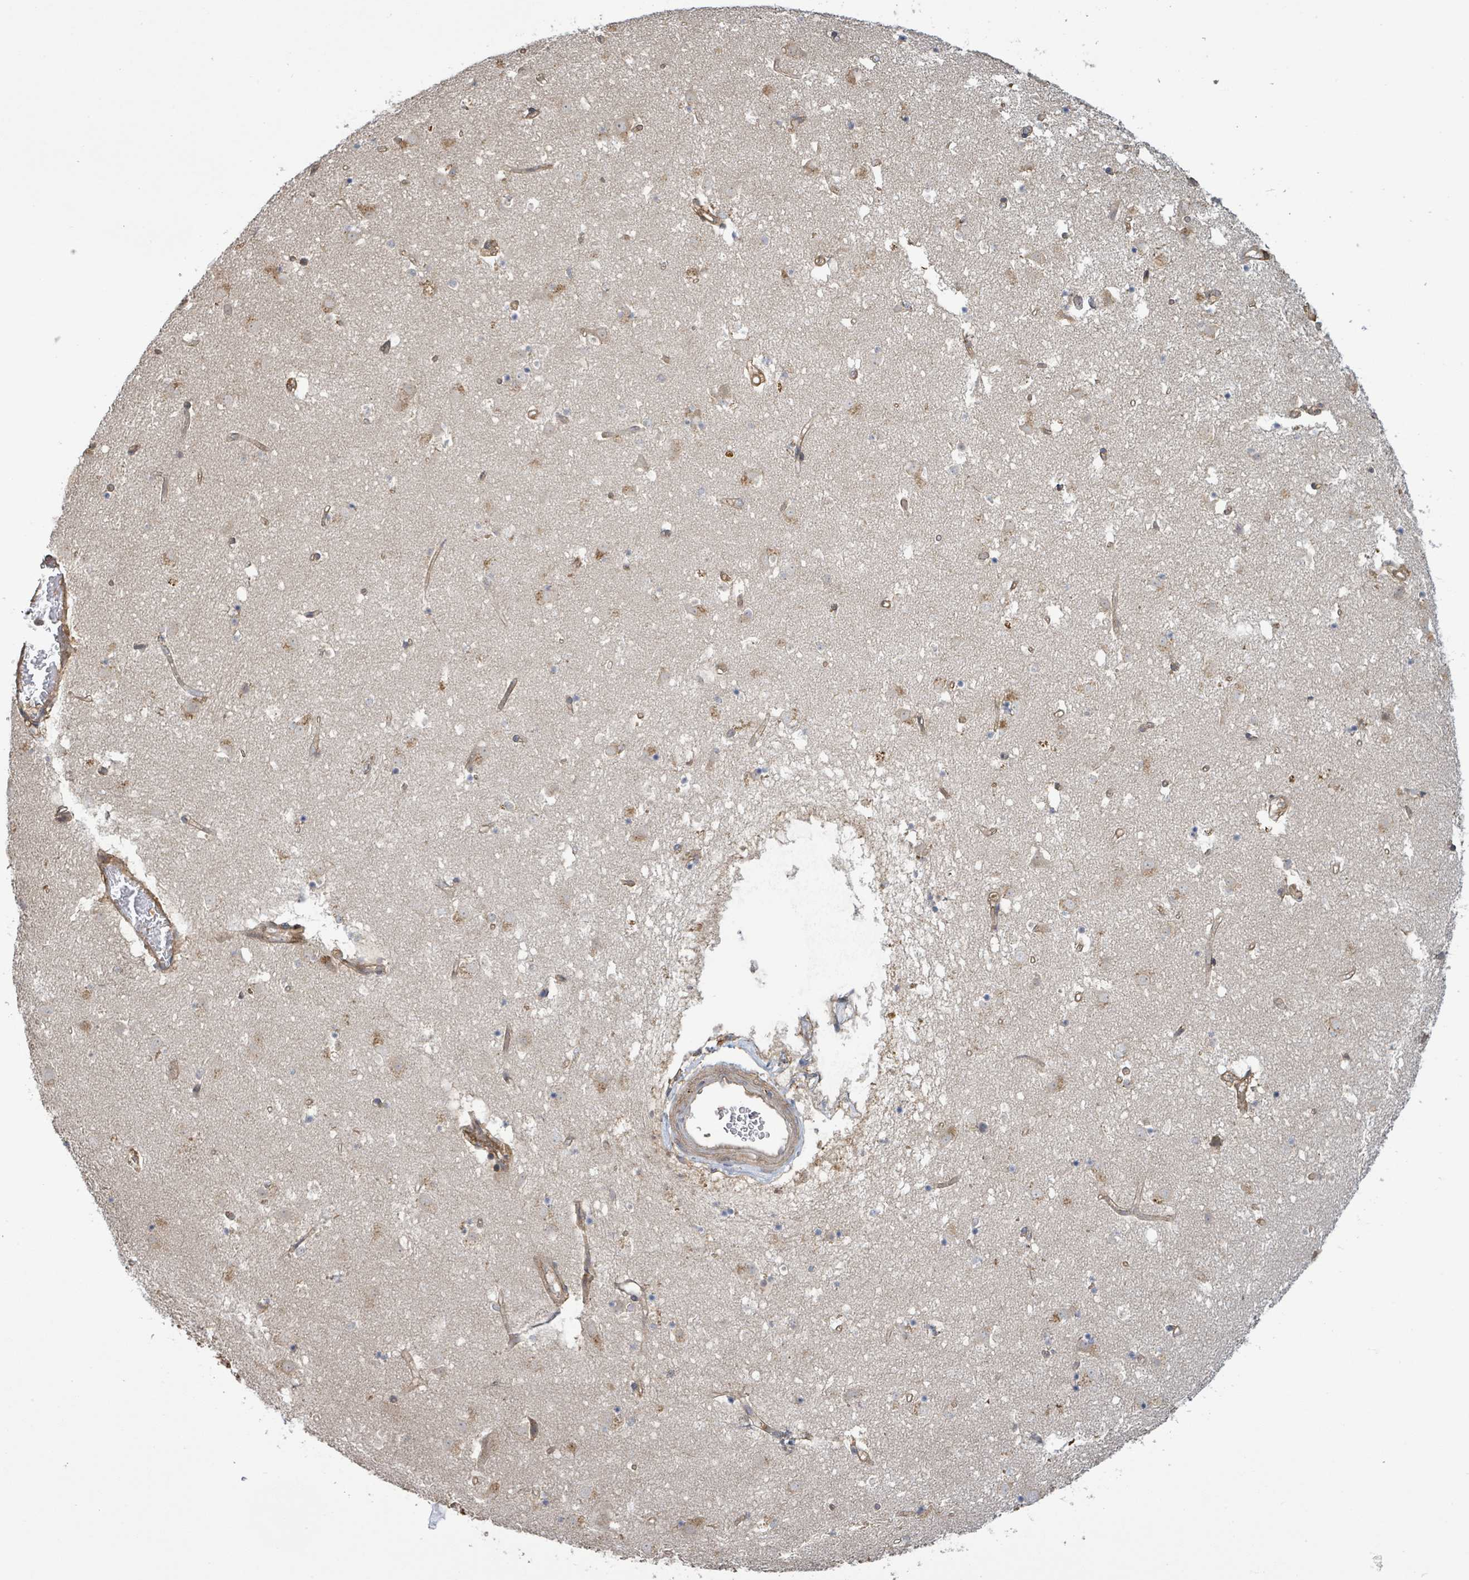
{"staining": {"intensity": "negative", "quantity": "none", "location": "none"}, "tissue": "caudate", "cell_type": "Glial cells", "image_type": "normal", "snomed": [{"axis": "morphology", "description": "Normal tissue, NOS"}, {"axis": "topography", "description": "Lateral ventricle wall"}], "caption": "High power microscopy histopathology image of an immunohistochemistry histopathology image of unremarkable caudate, revealing no significant staining in glial cells.", "gene": "ARPIN", "patient": {"sex": "male", "age": 58}}